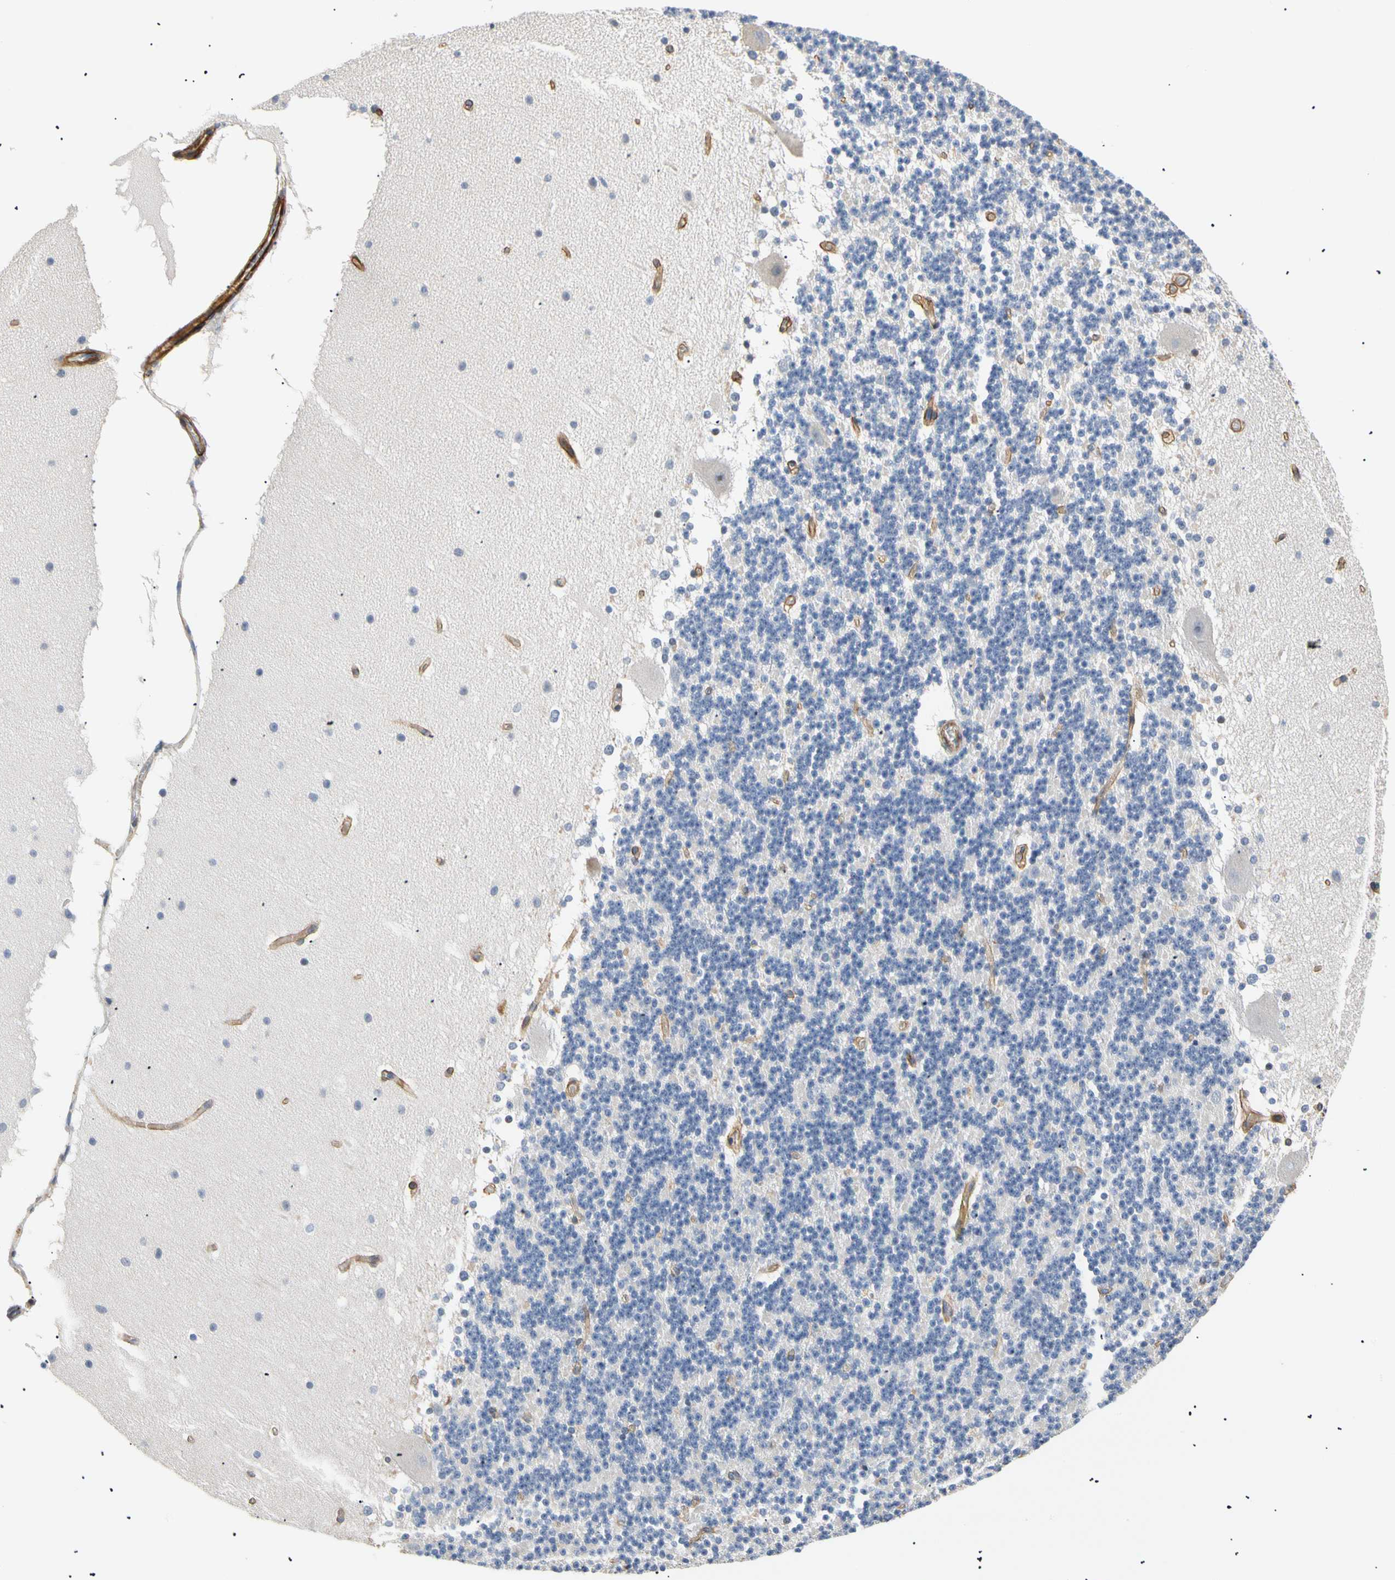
{"staining": {"intensity": "negative", "quantity": "none", "location": "none"}, "tissue": "cerebellum", "cell_type": "Cells in granular layer", "image_type": "normal", "snomed": [{"axis": "morphology", "description": "Normal tissue, NOS"}, {"axis": "topography", "description": "Cerebellum"}], "caption": "High power microscopy photomicrograph of an immunohistochemistry (IHC) photomicrograph of unremarkable cerebellum, revealing no significant staining in cells in granular layer. The staining was performed using DAB to visualize the protein expression in brown, while the nuclei were stained in blue with hematoxylin (Magnification: 20x).", "gene": "TNFRSF18", "patient": {"sex": "female", "age": 19}}